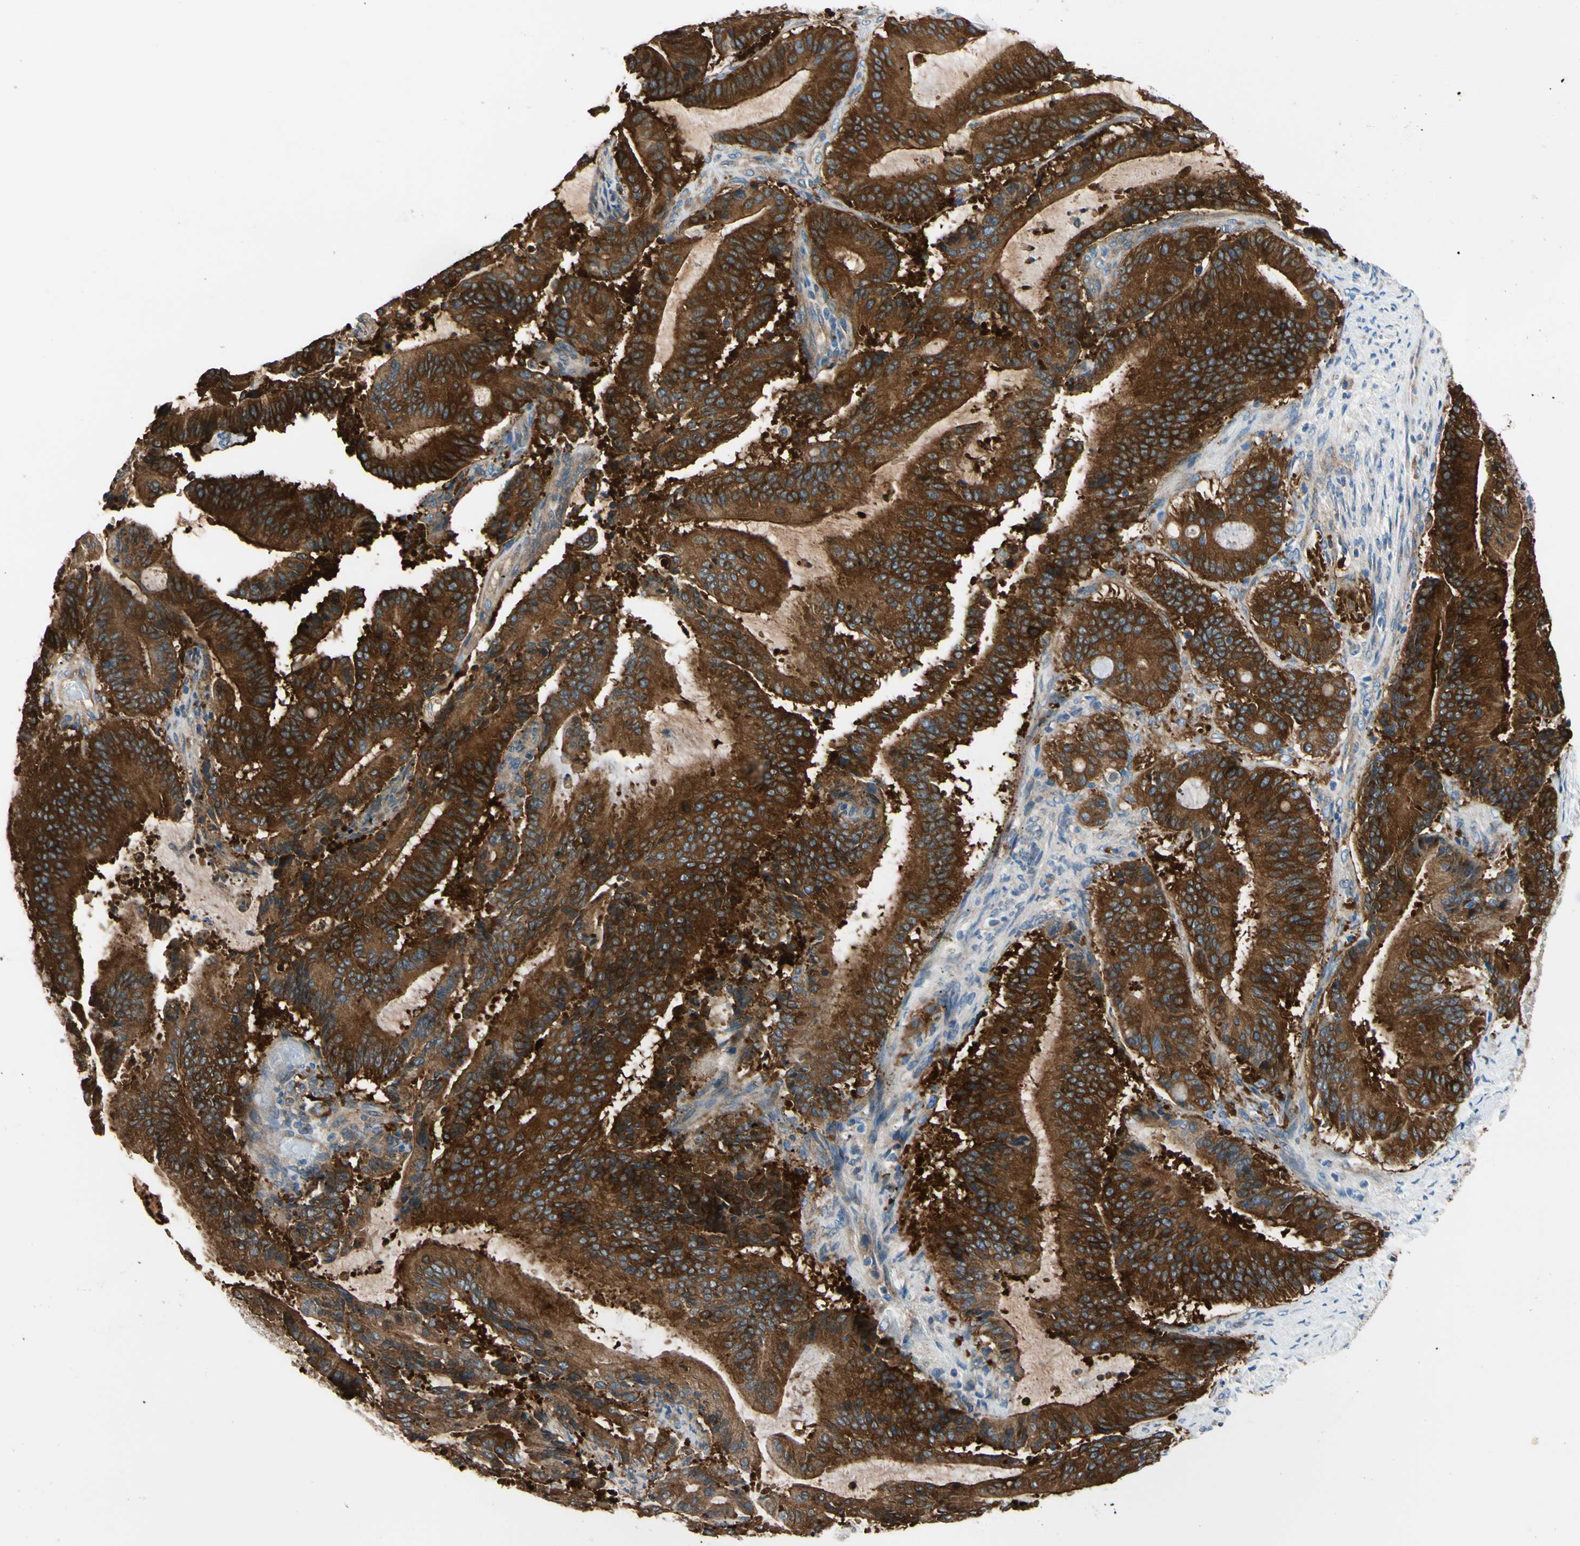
{"staining": {"intensity": "strong", "quantity": ">75%", "location": "cytoplasmic/membranous"}, "tissue": "liver cancer", "cell_type": "Tumor cells", "image_type": "cancer", "snomed": [{"axis": "morphology", "description": "Cholangiocarcinoma"}, {"axis": "topography", "description": "Liver"}], "caption": "Immunohistochemistry (IHC) image of human cholangiocarcinoma (liver) stained for a protein (brown), which exhibits high levels of strong cytoplasmic/membranous positivity in approximately >75% of tumor cells.", "gene": "GPHN", "patient": {"sex": "female", "age": 73}}